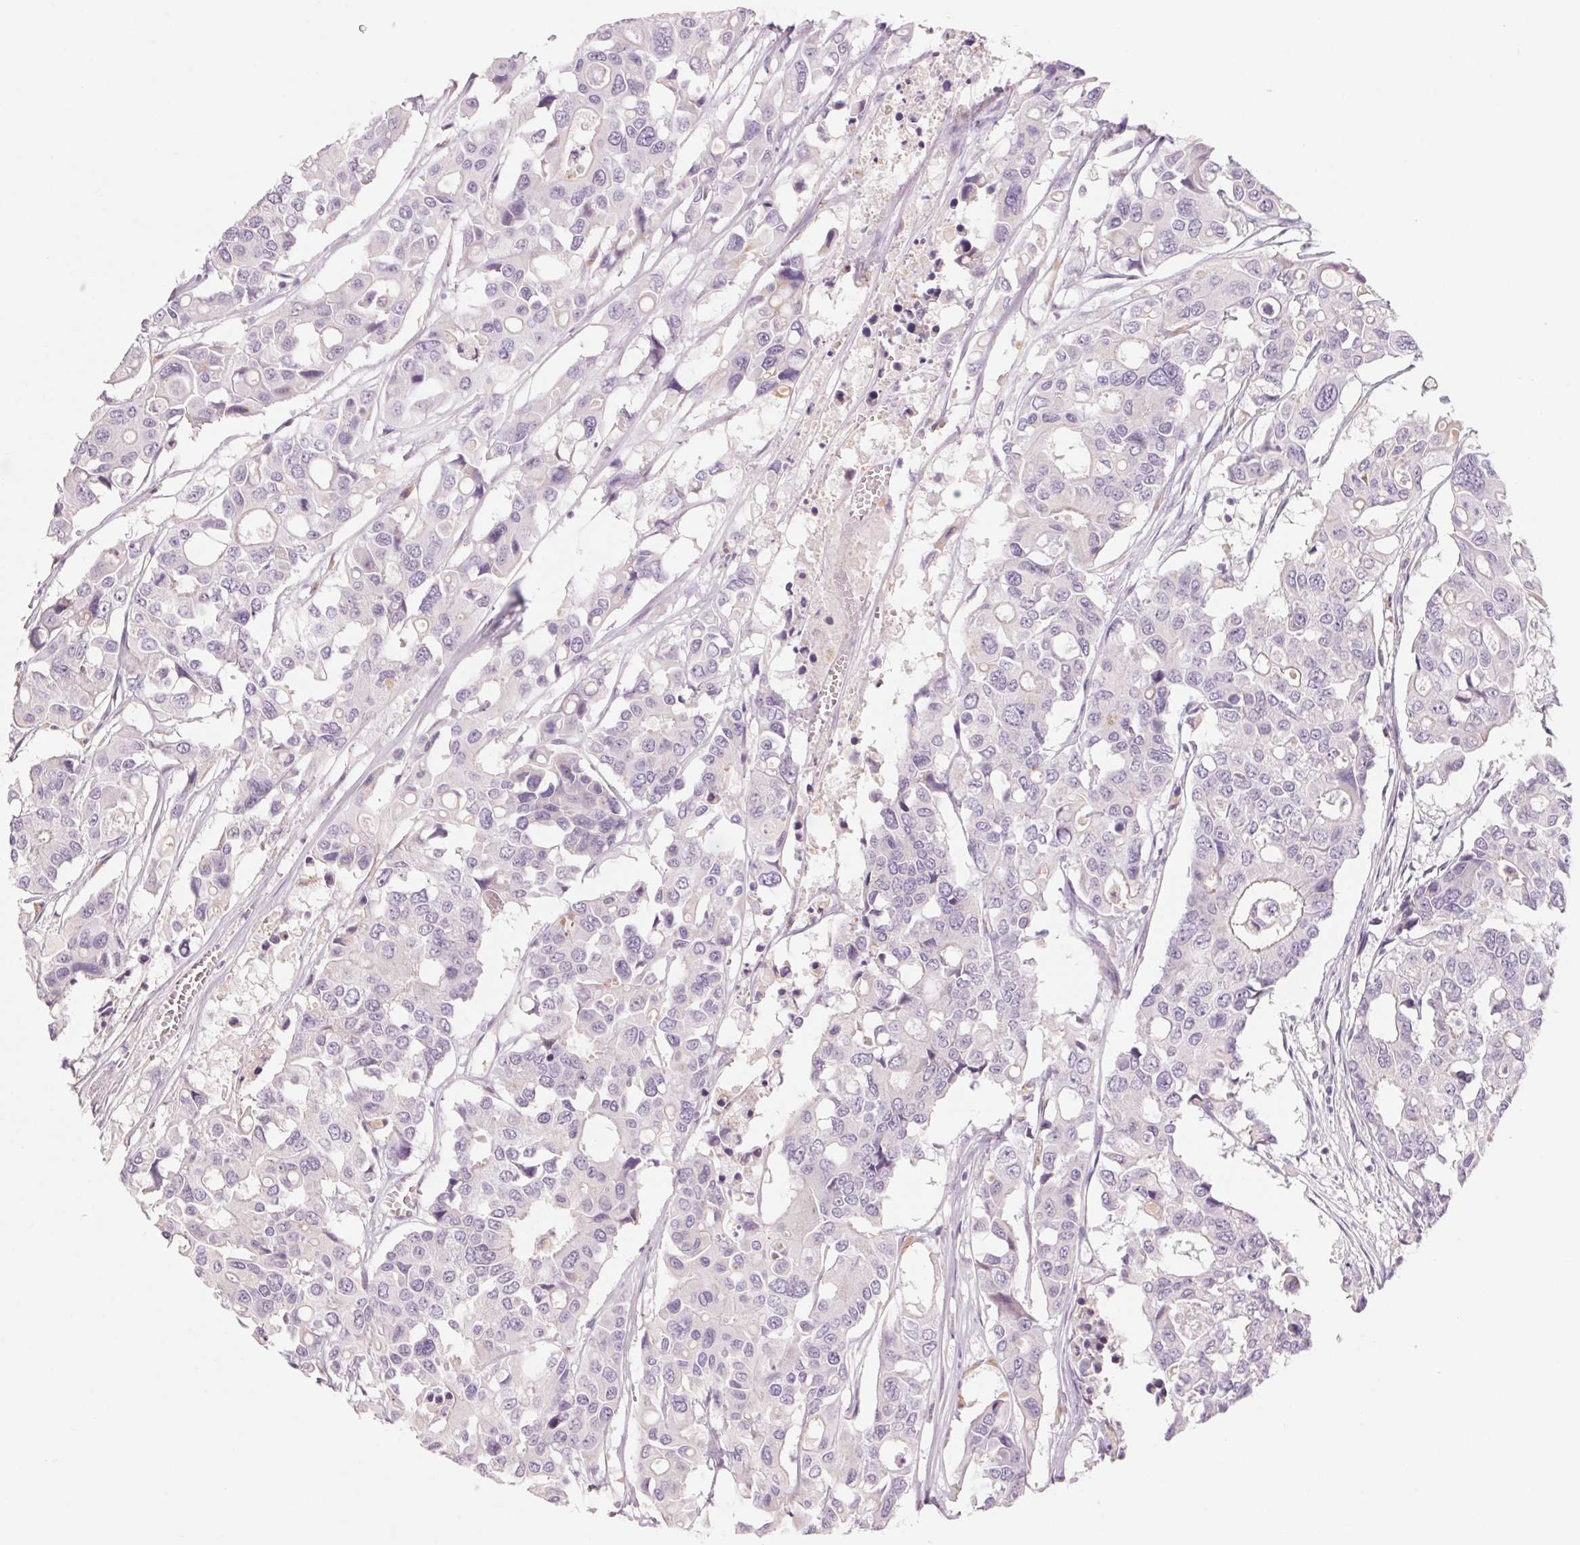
{"staining": {"intensity": "negative", "quantity": "none", "location": "none"}, "tissue": "colorectal cancer", "cell_type": "Tumor cells", "image_type": "cancer", "snomed": [{"axis": "morphology", "description": "Adenocarcinoma, NOS"}, {"axis": "topography", "description": "Colon"}], "caption": "An IHC histopathology image of colorectal adenocarcinoma is shown. There is no staining in tumor cells of colorectal adenocarcinoma.", "gene": "POU1F1", "patient": {"sex": "male", "age": 77}}